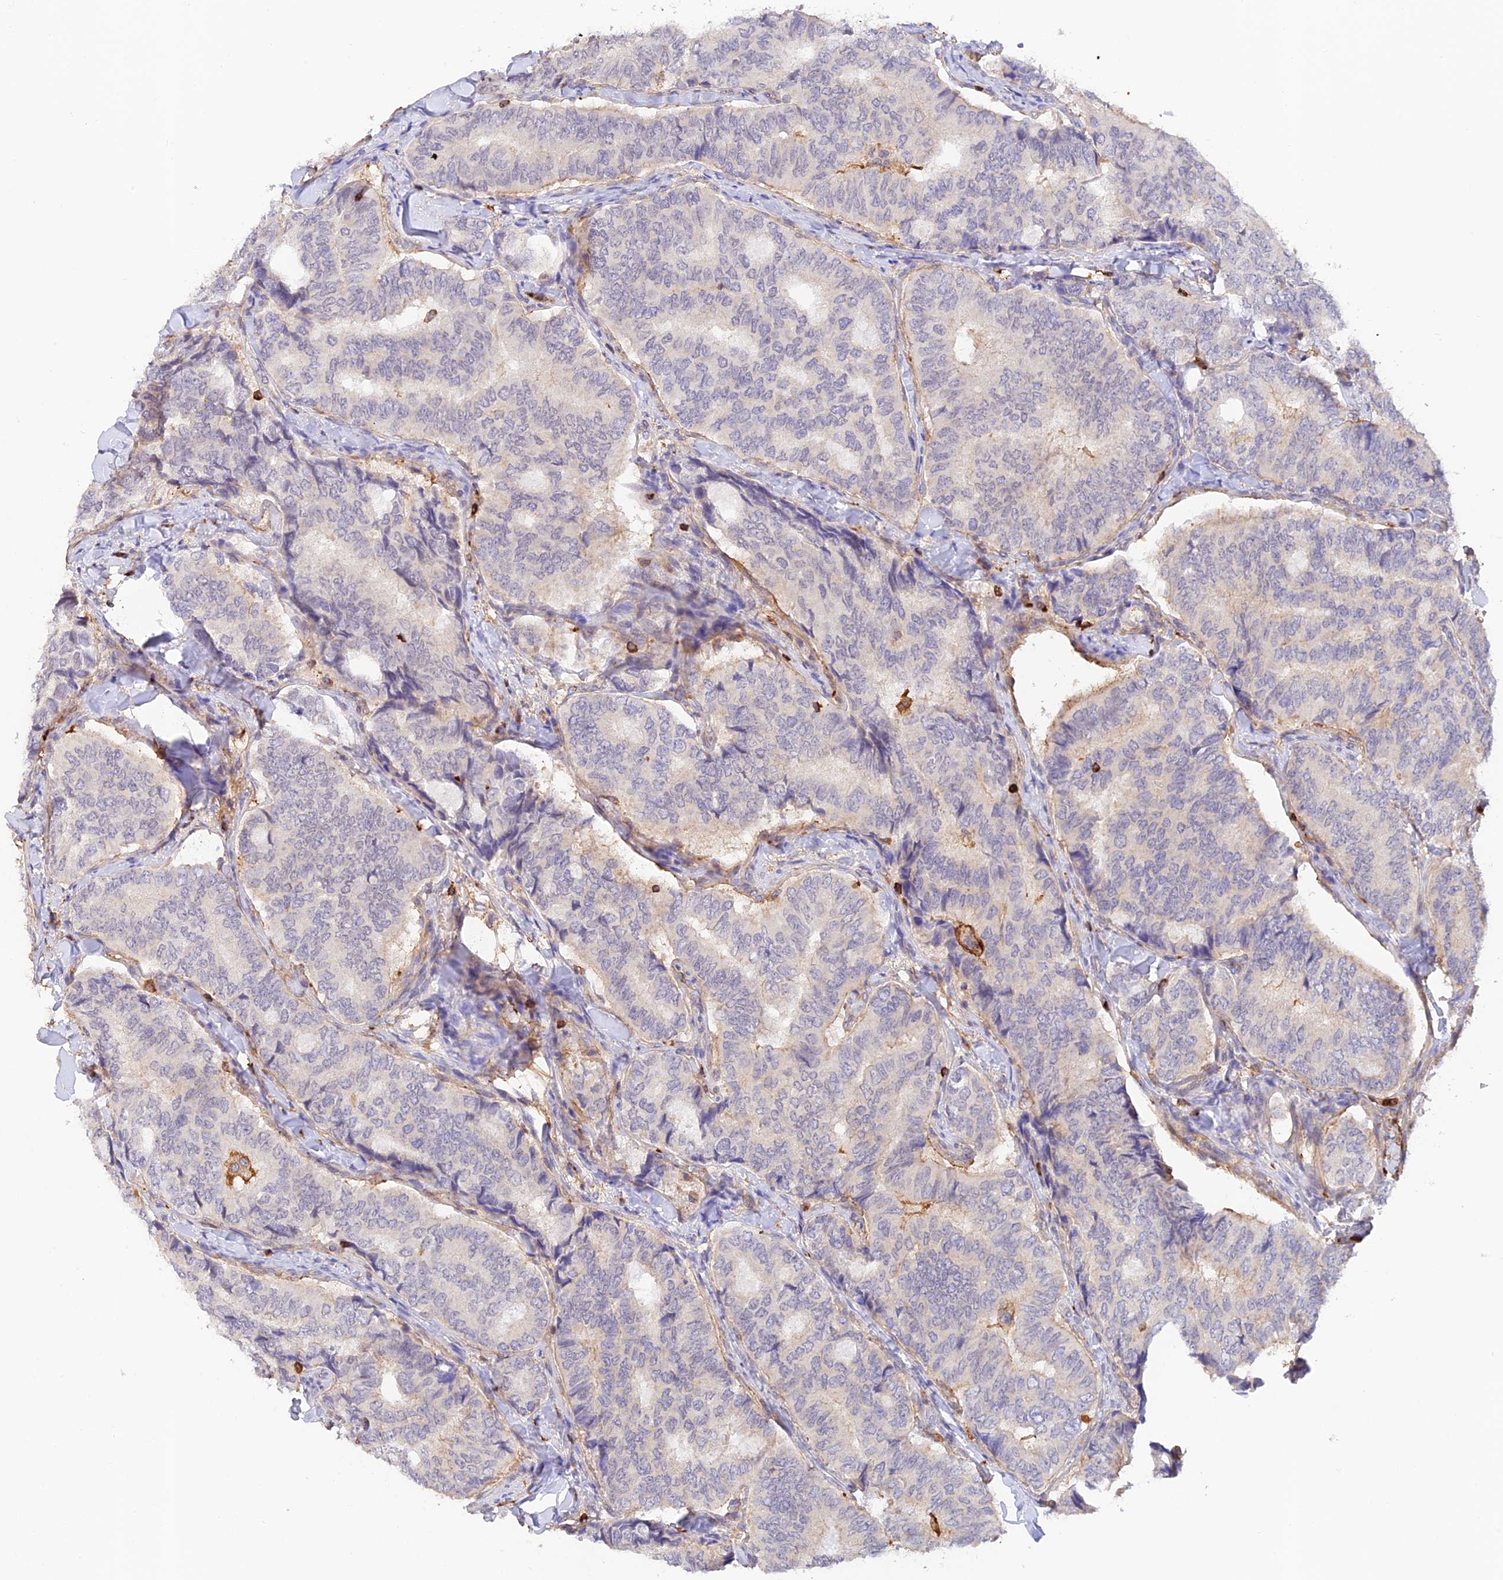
{"staining": {"intensity": "weak", "quantity": "<25%", "location": "cytoplasmic/membranous"}, "tissue": "thyroid cancer", "cell_type": "Tumor cells", "image_type": "cancer", "snomed": [{"axis": "morphology", "description": "Papillary adenocarcinoma, NOS"}, {"axis": "topography", "description": "Thyroid gland"}], "caption": "Tumor cells are negative for protein expression in human papillary adenocarcinoma (thyroid).", "gene": "DENND1C", "patient": {"sex": "female", "age": 35}}